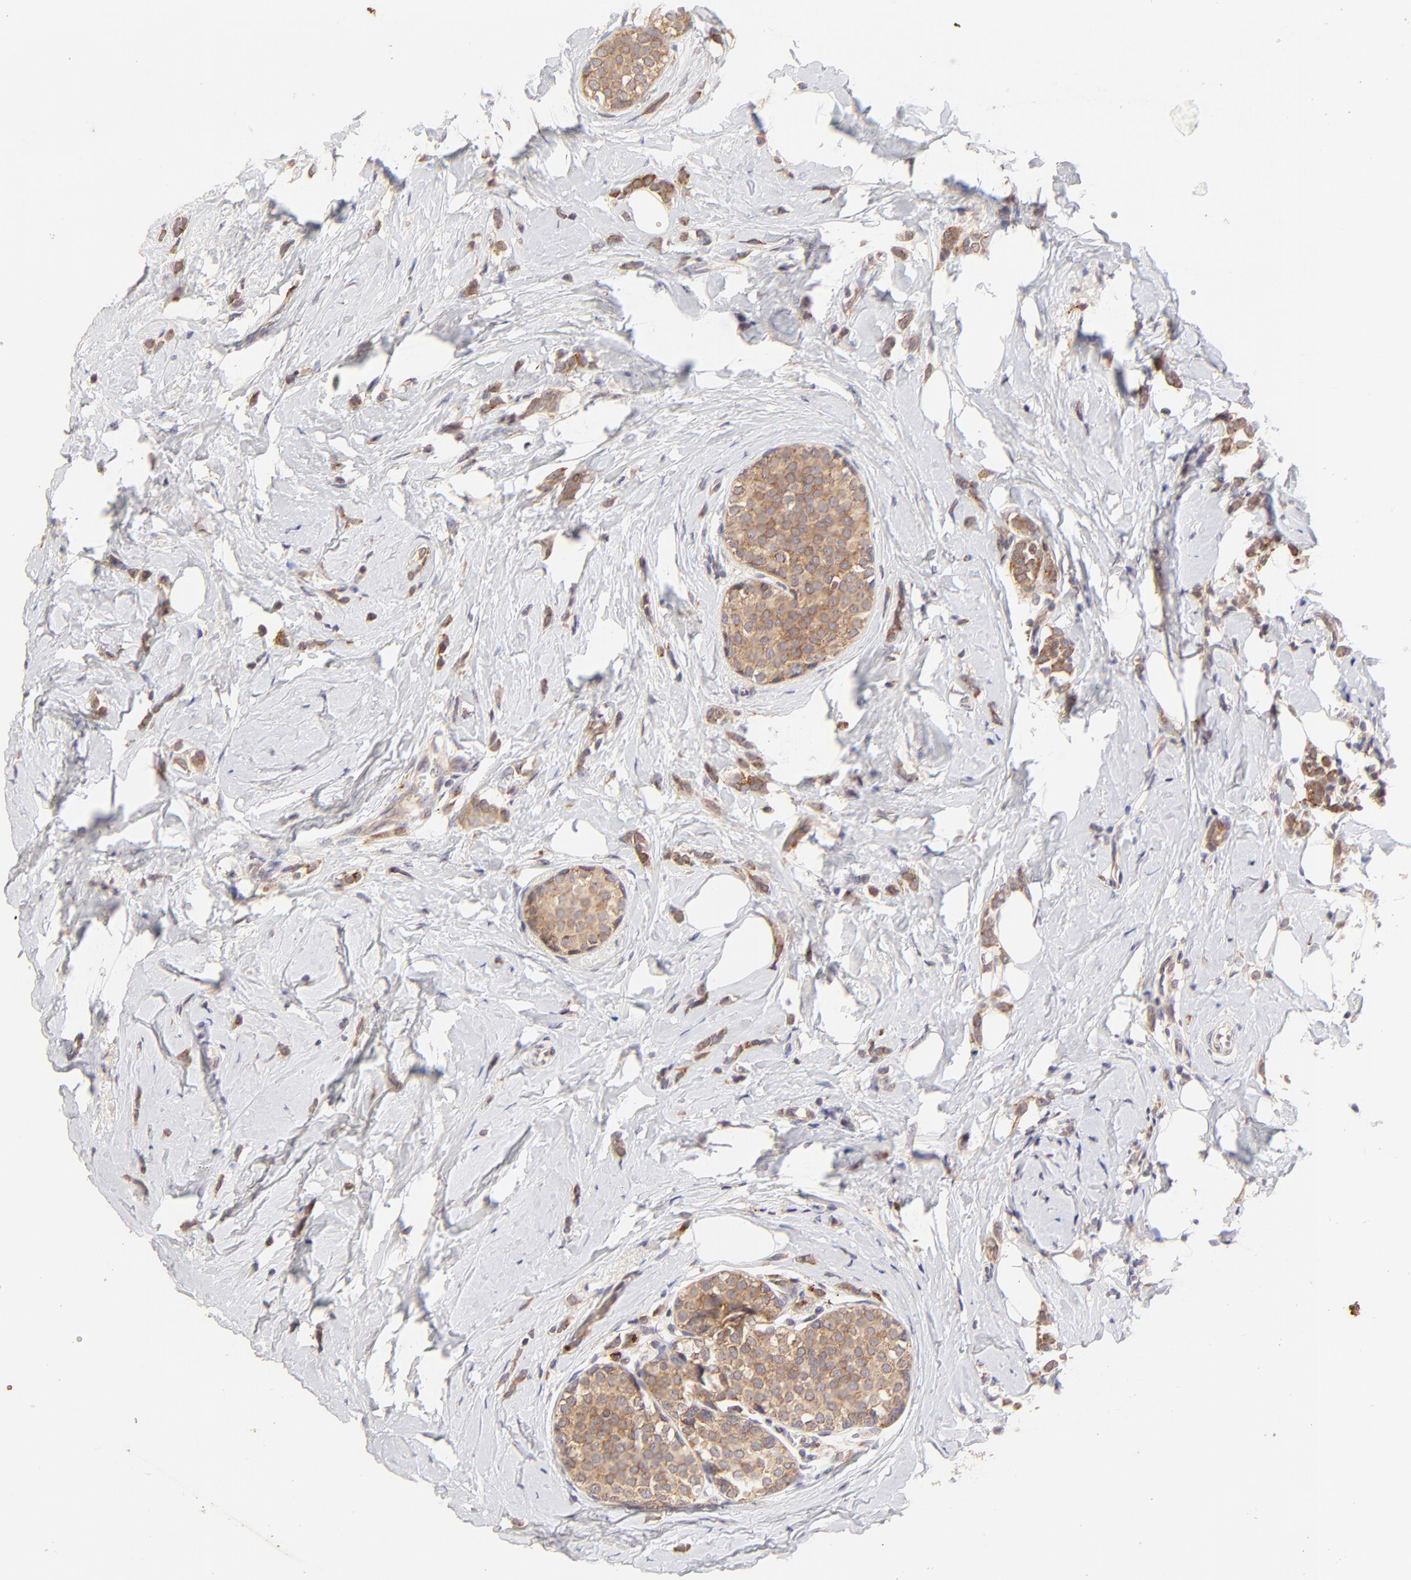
{"staining": {"intensity": "moderate", "quantity": ">75%", "location": "cytoplasmic/membranous"}, "tissue": "breast cancer", "cell_type": "Tumor cells", "image_type": "cancer", "snomed": [{"axis": "morphology", "description": "Lobular carcinoma"}, {"axis": "topography", "description": "Breast"}], "caption": "A high-resolution photomicrograph shows IHC staining of breast lobular carcinoma, which shows moderate cytoplasmic/membranous expression in about >75% of tumor cells. (DAB IHC, brown staining for protein, blue staining for nuclei).", "gene": "TNRC6B", "patient": {"sex": "female", "age": 64}}